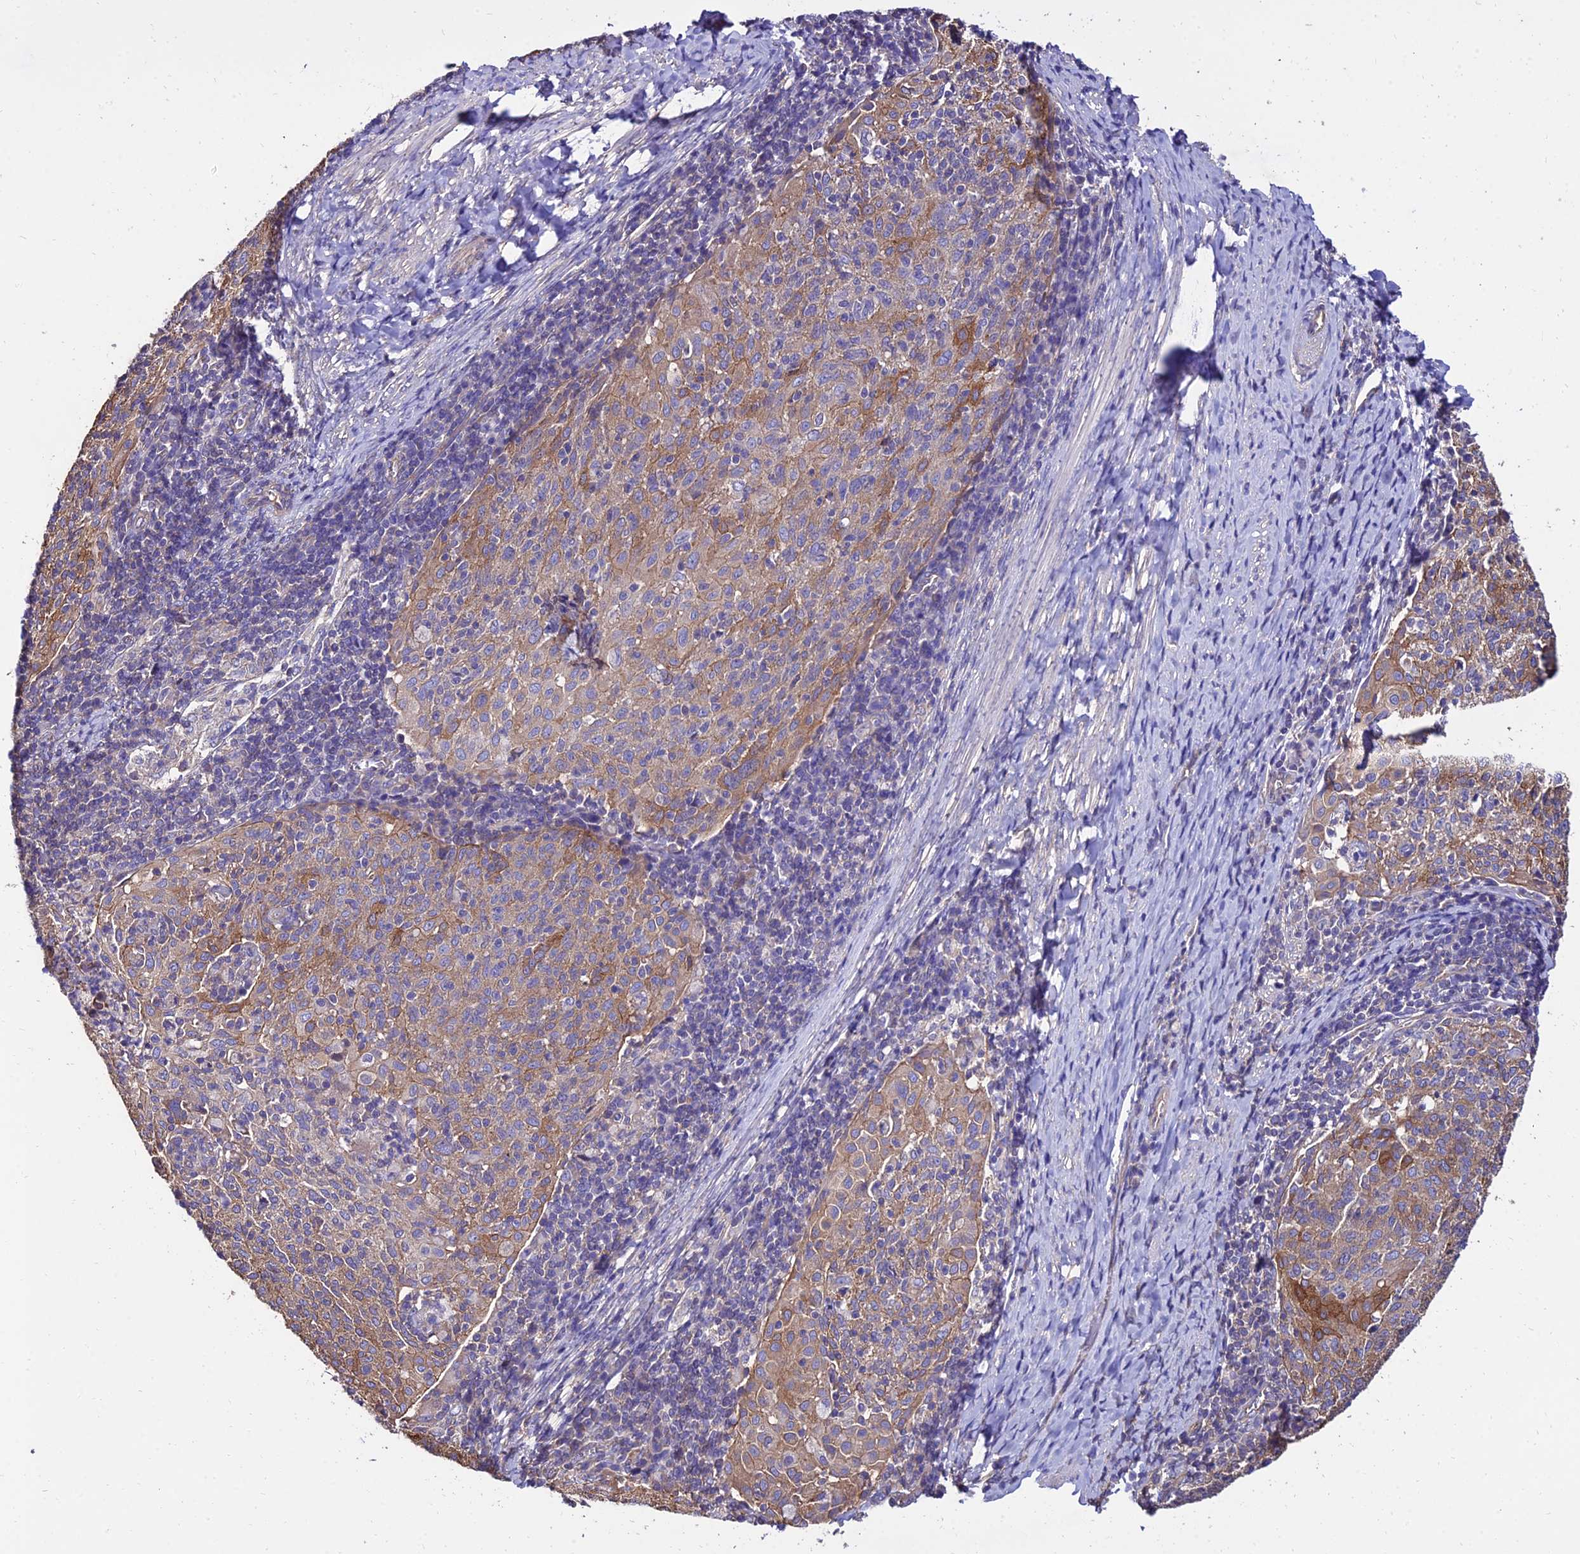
{"staining": {"intensity": "moderate", "quantity": "25%-75%", "location": "cytoplasmic/membranous"}, "tissue": "cervical cancer", "cell_type": "Tumor cells", "image_type": "cancer", "snomed": [{"axis": "morphology", "description": "Squamous cell carcinoma, NOS"}, {"axis": "topography", "description": "Cervix"}], "caption": "Moderate cytoplasmic/membranous protein staining is identified in about 25%-75% of tumor cells in squamous cell carcinoma (cervical).", "gene": "CALM2", "patient": {"sex": "female", "age": 52}}